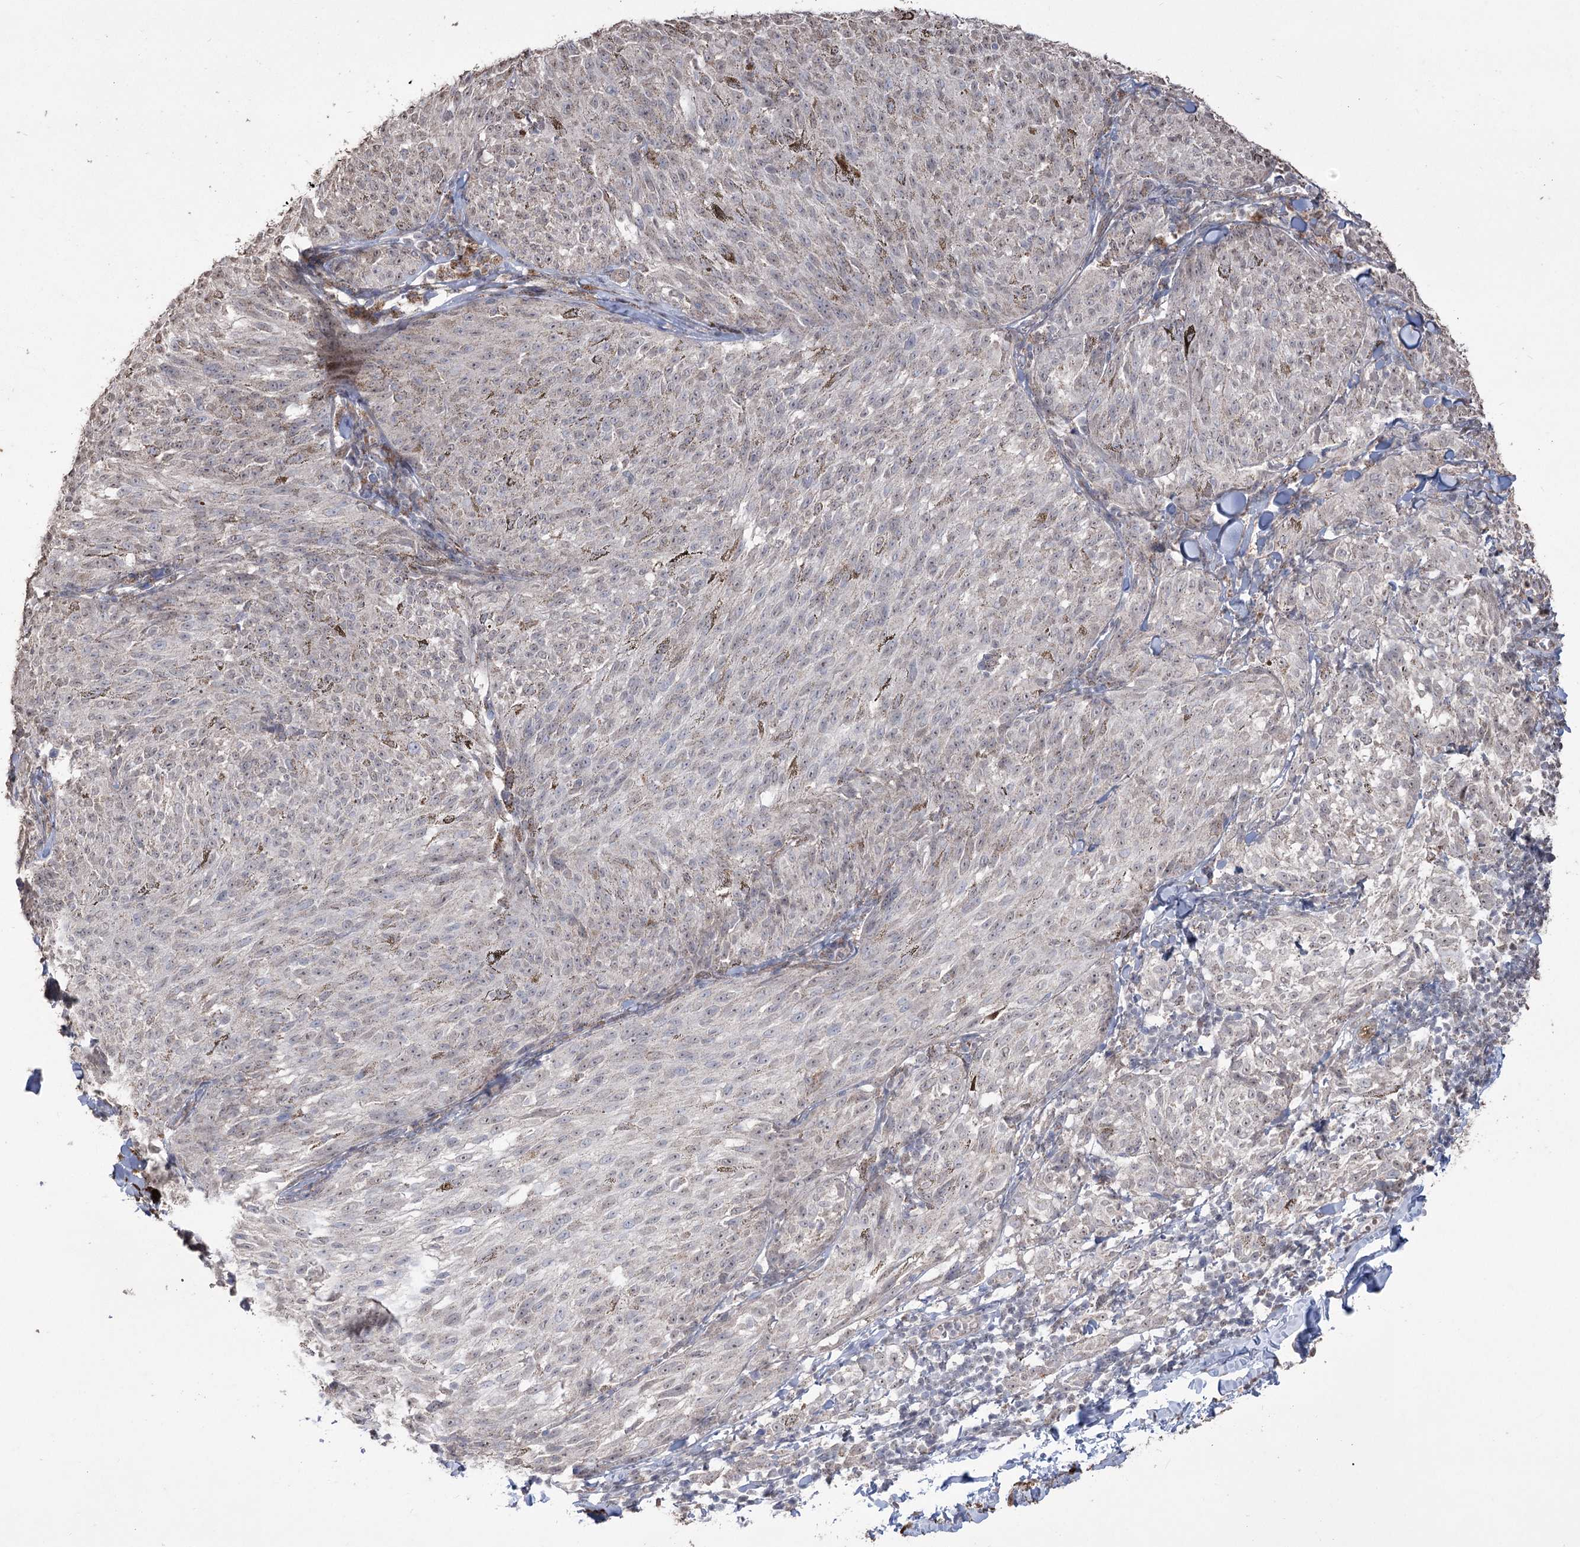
{"staining": {"intensity": "weak", "quantity": "25%-75%", "location": "cytoplasmic/membranous,nuclear"}, "tissue": "melanoma", "cell_type": "Tumor cells", "image_type": "cancer", "snomed": [{"axis": "morphology", "description": "Malignant melanoma, NOS"}, {"axis": "topography", "description": "Skin"}], "caption": "A high-resolution micrograph shows IHC staining of malignant melanoma, which displays weak cytoplasmic/membranous and nuclear staining in approximately 25%-75% of tumor cells. (brown staining indicates protein expression, while blue staining denotes nuclei).", "gene": "ZSCAN23", "patient": {"sex": "female", "age": 72}}